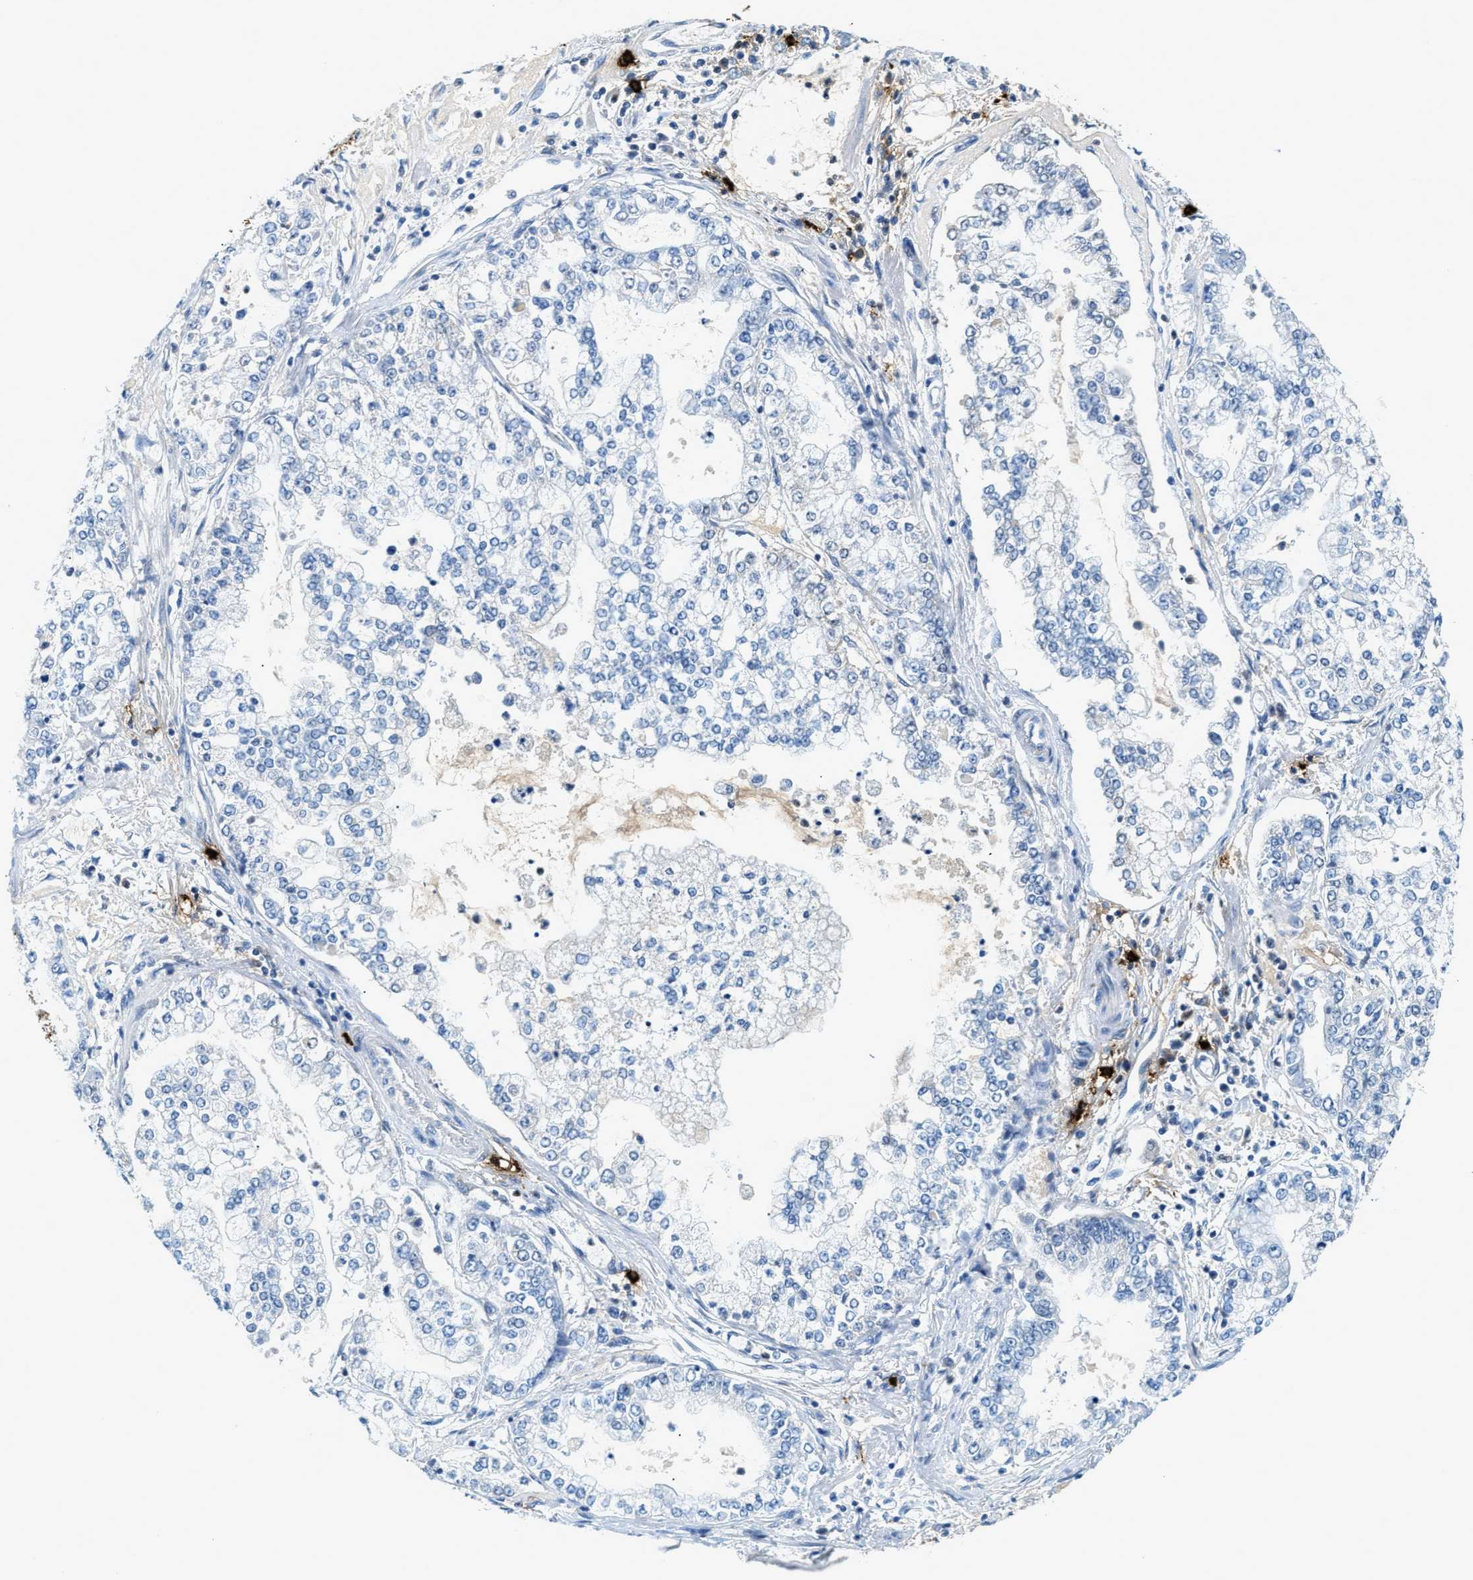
{"staining": {"intensity": "negative", "quantity": "none", "location": "none"}, "tissue": "stomach cancer", "cell_type": "Tumor cells", "image_type": "cancer", "snomed": [{"axis": "morphology", "description": "Adenocarcinoma, NOS"}, {"axis": "topography", "description": "Stomach"}], "caption": "Tumor cells are negative for protein expression in human stomach cancer (adenocarcinoma).", "gene": "TPSAB1", "patient": {"sex": "male", "age": 76}}